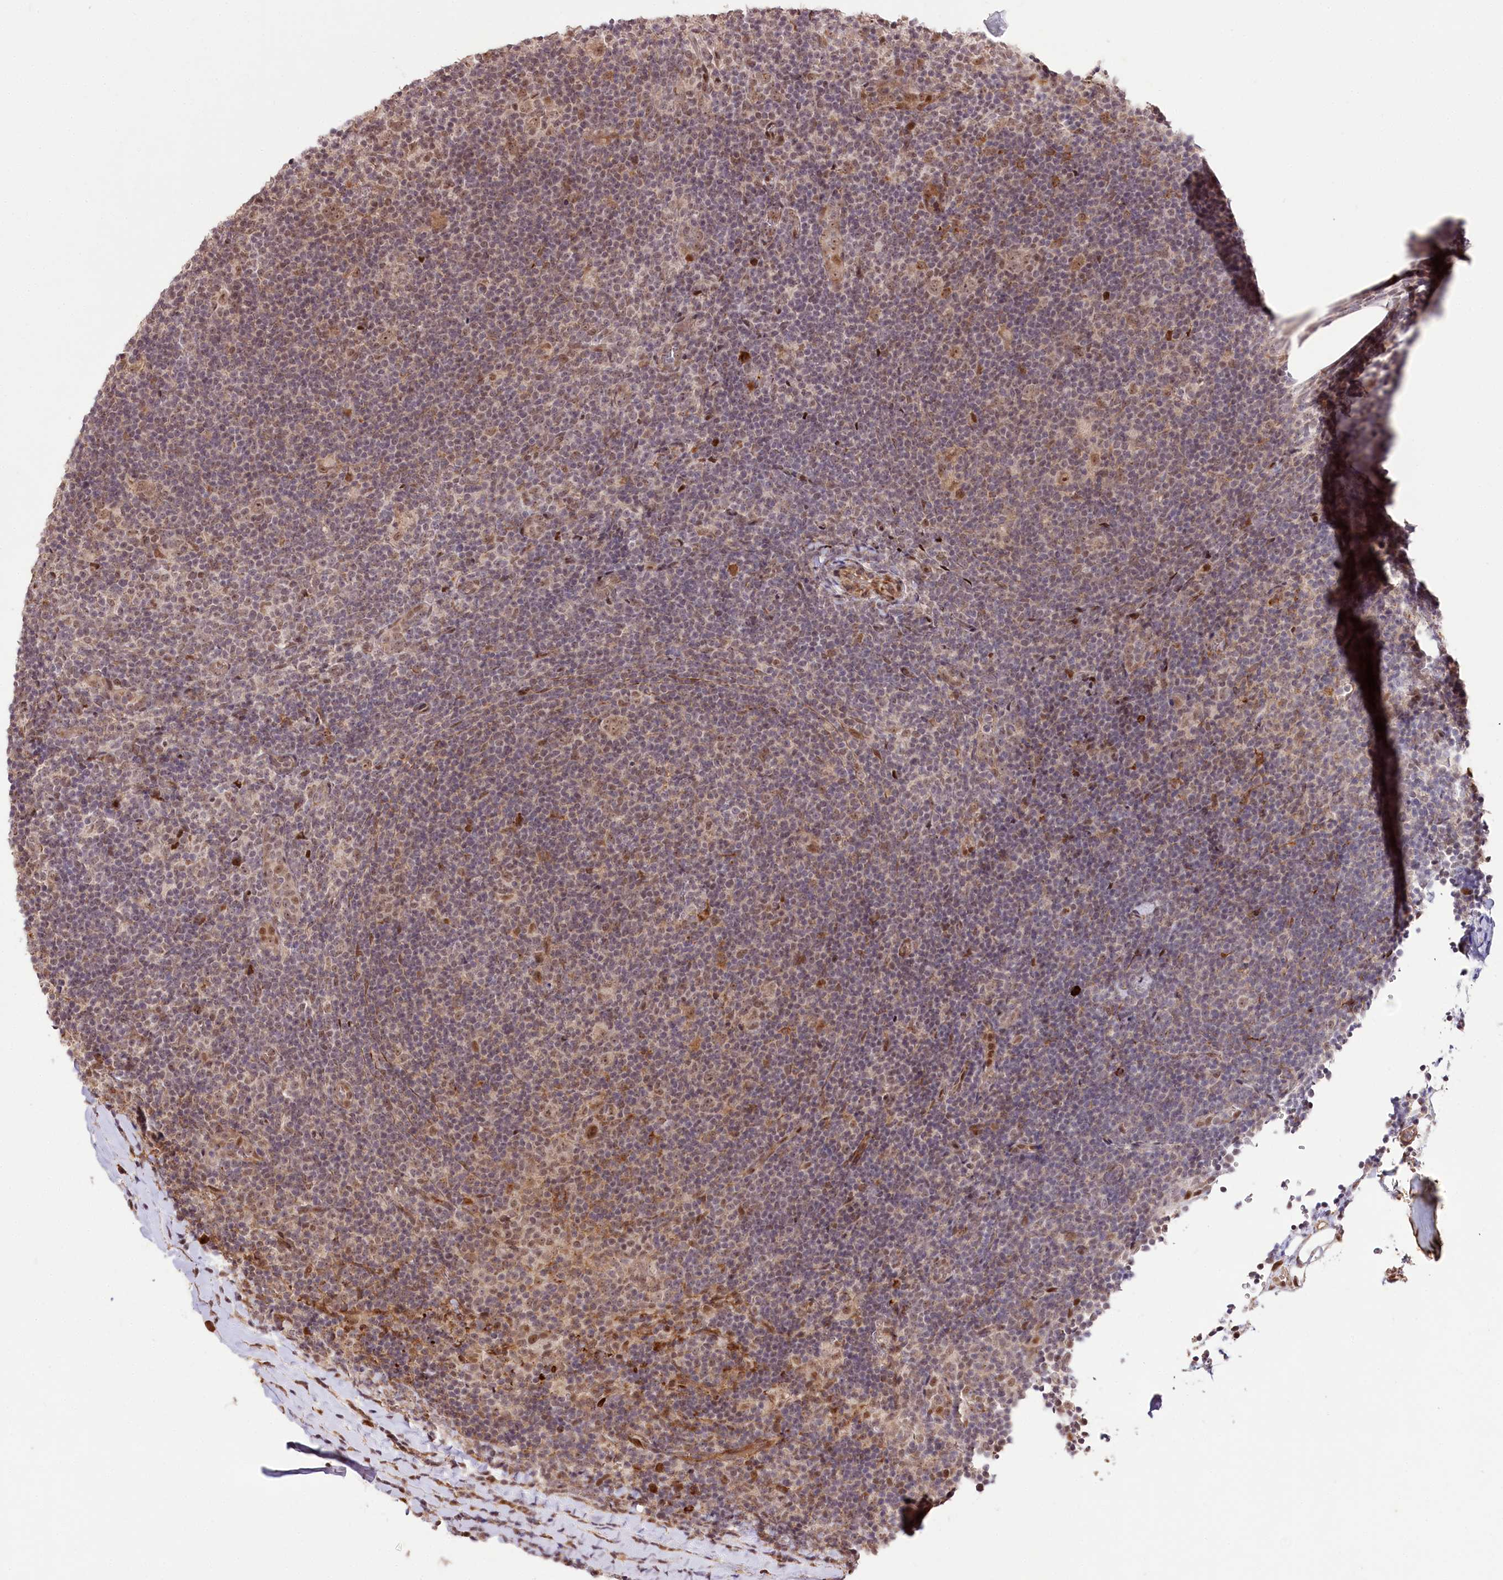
{"staining": {"intensity": "moderate", "quantity": ">75%", "location": "cytoplasmic/membranous,nuclear"}, "tissue": "lymphoma", "cell_type": "Tumor cells", "image_type": "cancer", "snomed": [{"axis": "morphology", "description": "Hodgkin's disease, NOS"}, {"axis": "topography", "description": "Lymph node"}], "caption": "Hodgkin's disease stained for a protein (brown) shows moderate cytoplasmic/membranous and nuclear positive expression in approximately >75% of tumor cells.", "gene": "DMP1", "patient": {"sex": "female", "age": 57}}